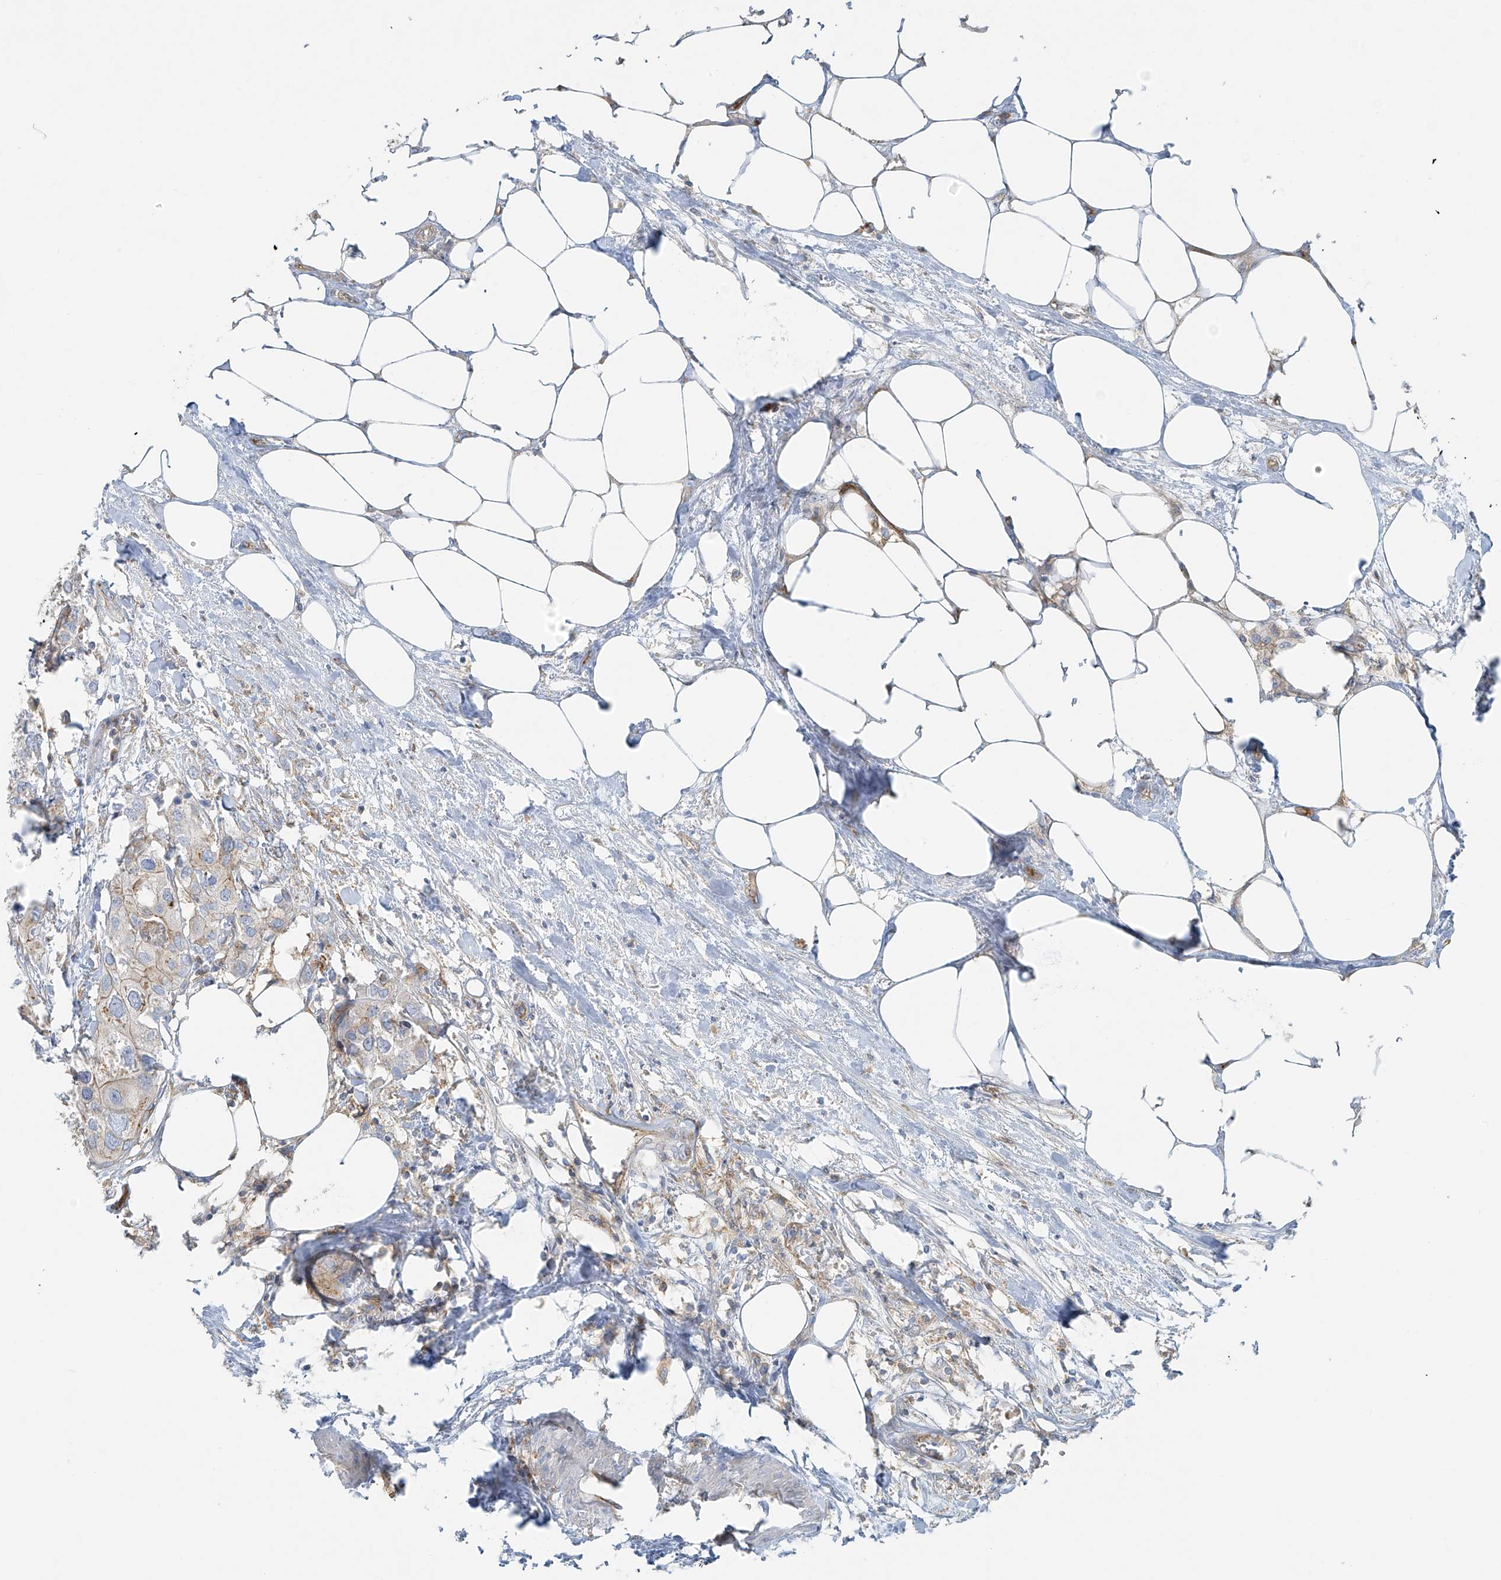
{"staining": {"intensity": "weak", "quantity": "<25%", "location": "cytoplasmic/membranous"}, "tissue": "urothelial cancer", "cell_type": "Tumor cells", "image_type": "cancer", "snomed": [{"axis": "morphology", "description": "Urothelial carcinoma, High grade"}, {"axis": "topography", "description": "Urinary bladder"}], "caption": "Tumor cells are negative for brown protein staining in urothelial cancer.", "gene": "VAMP5", "patient": {"sex": "male", "age": 64}}